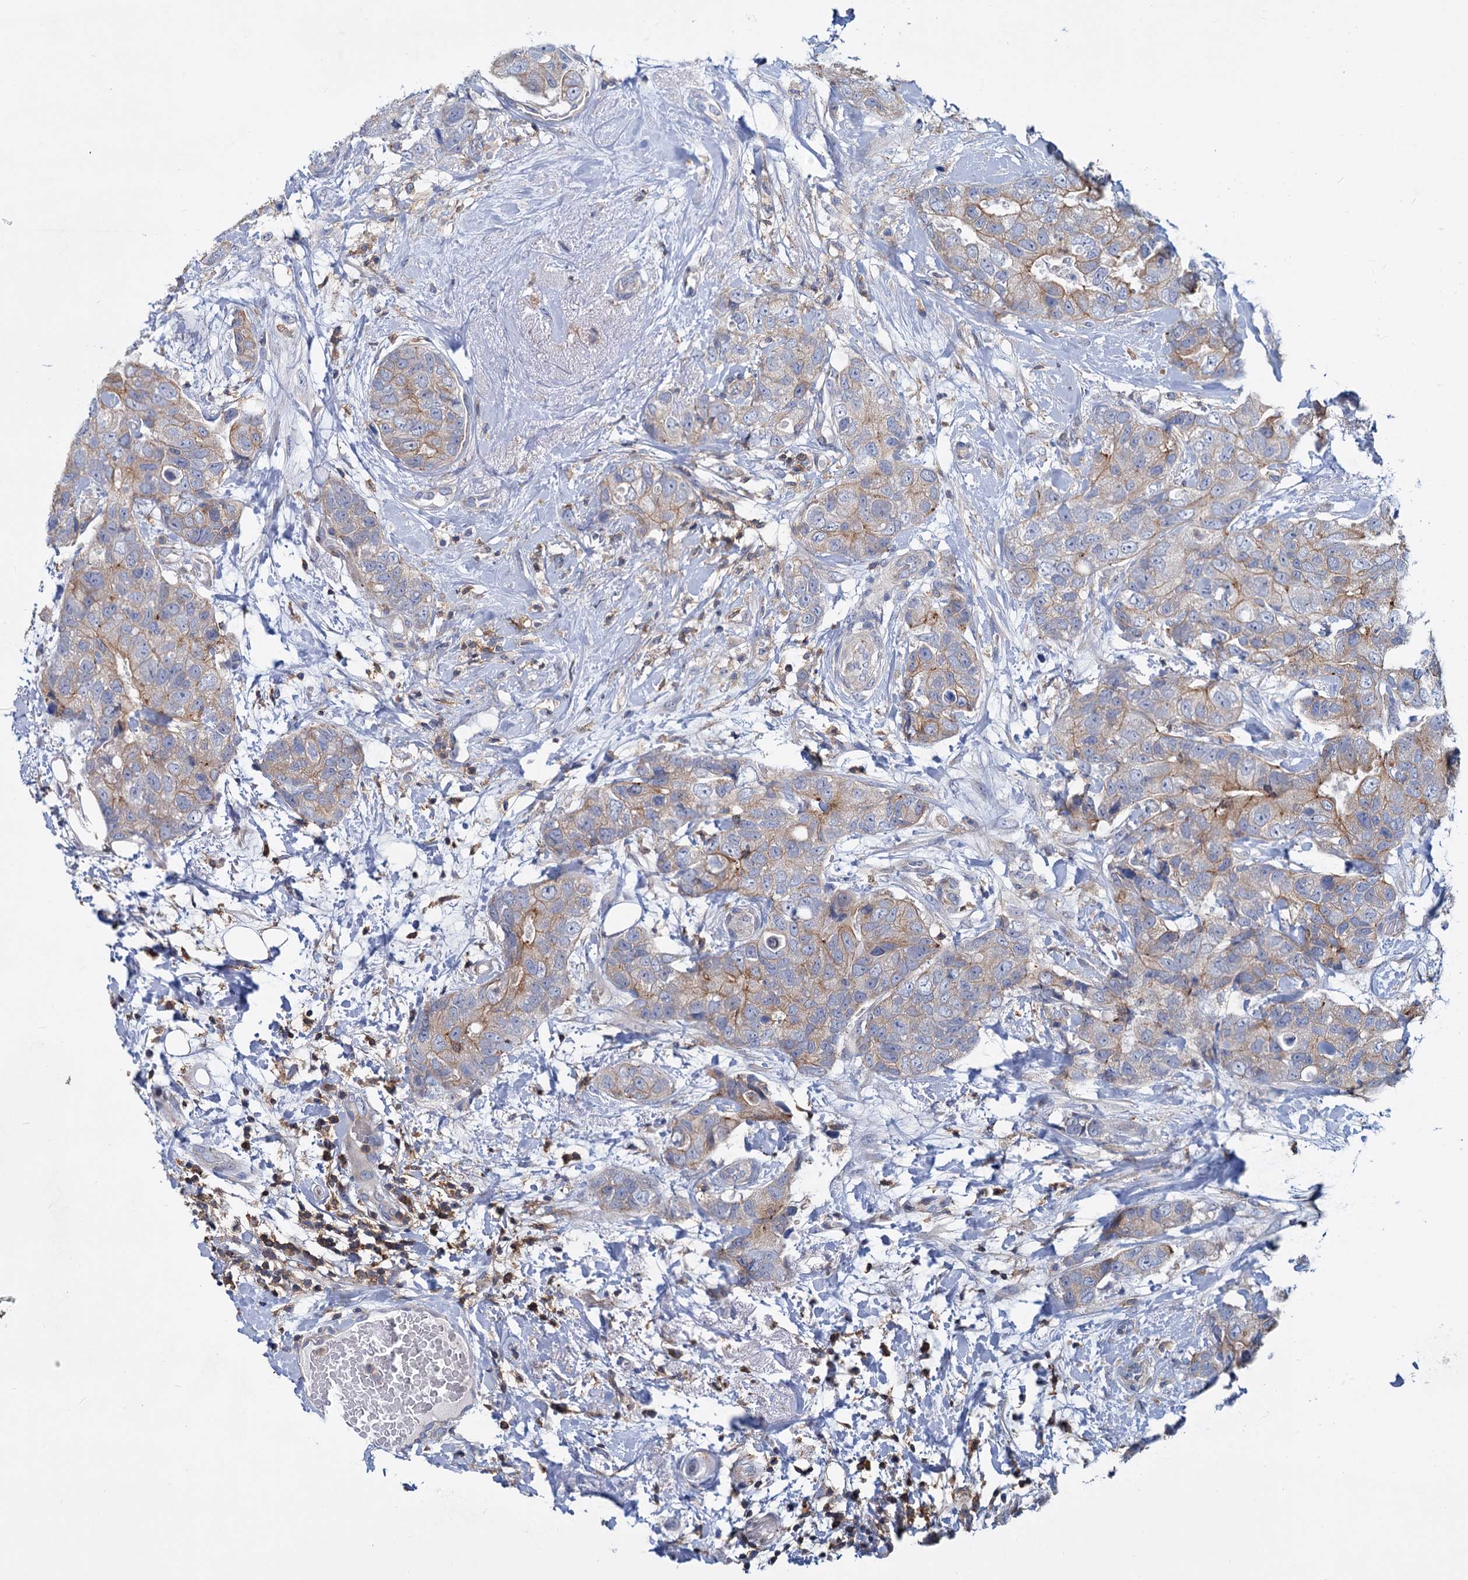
{"staining": {"intensity": "moderate", "quantity": "25%-75%", "location": "cytoplasmic/membranous"}, "tissue": "breast cancer", "cell_type": "Tumor cells", "image_type": "cancer", "snomed": [{"axis": "morphology", "description": "Duct carcinoma"}, {"axis": "topography", "description": "Breast"}], "caption": "A histopathology image of infiltrating ductal carcinoma (breast) stained for a protein displays moderate cytoplasmic/membranous brown staining in tumor cells. The staining was performed using DAB to visualize the protein expression in brown, while the nuclei were stained in blue with hematoxylin (Magnification: 20x).", "gene": "LRCH4", "patient": {"sex": "female", "age": 62}}